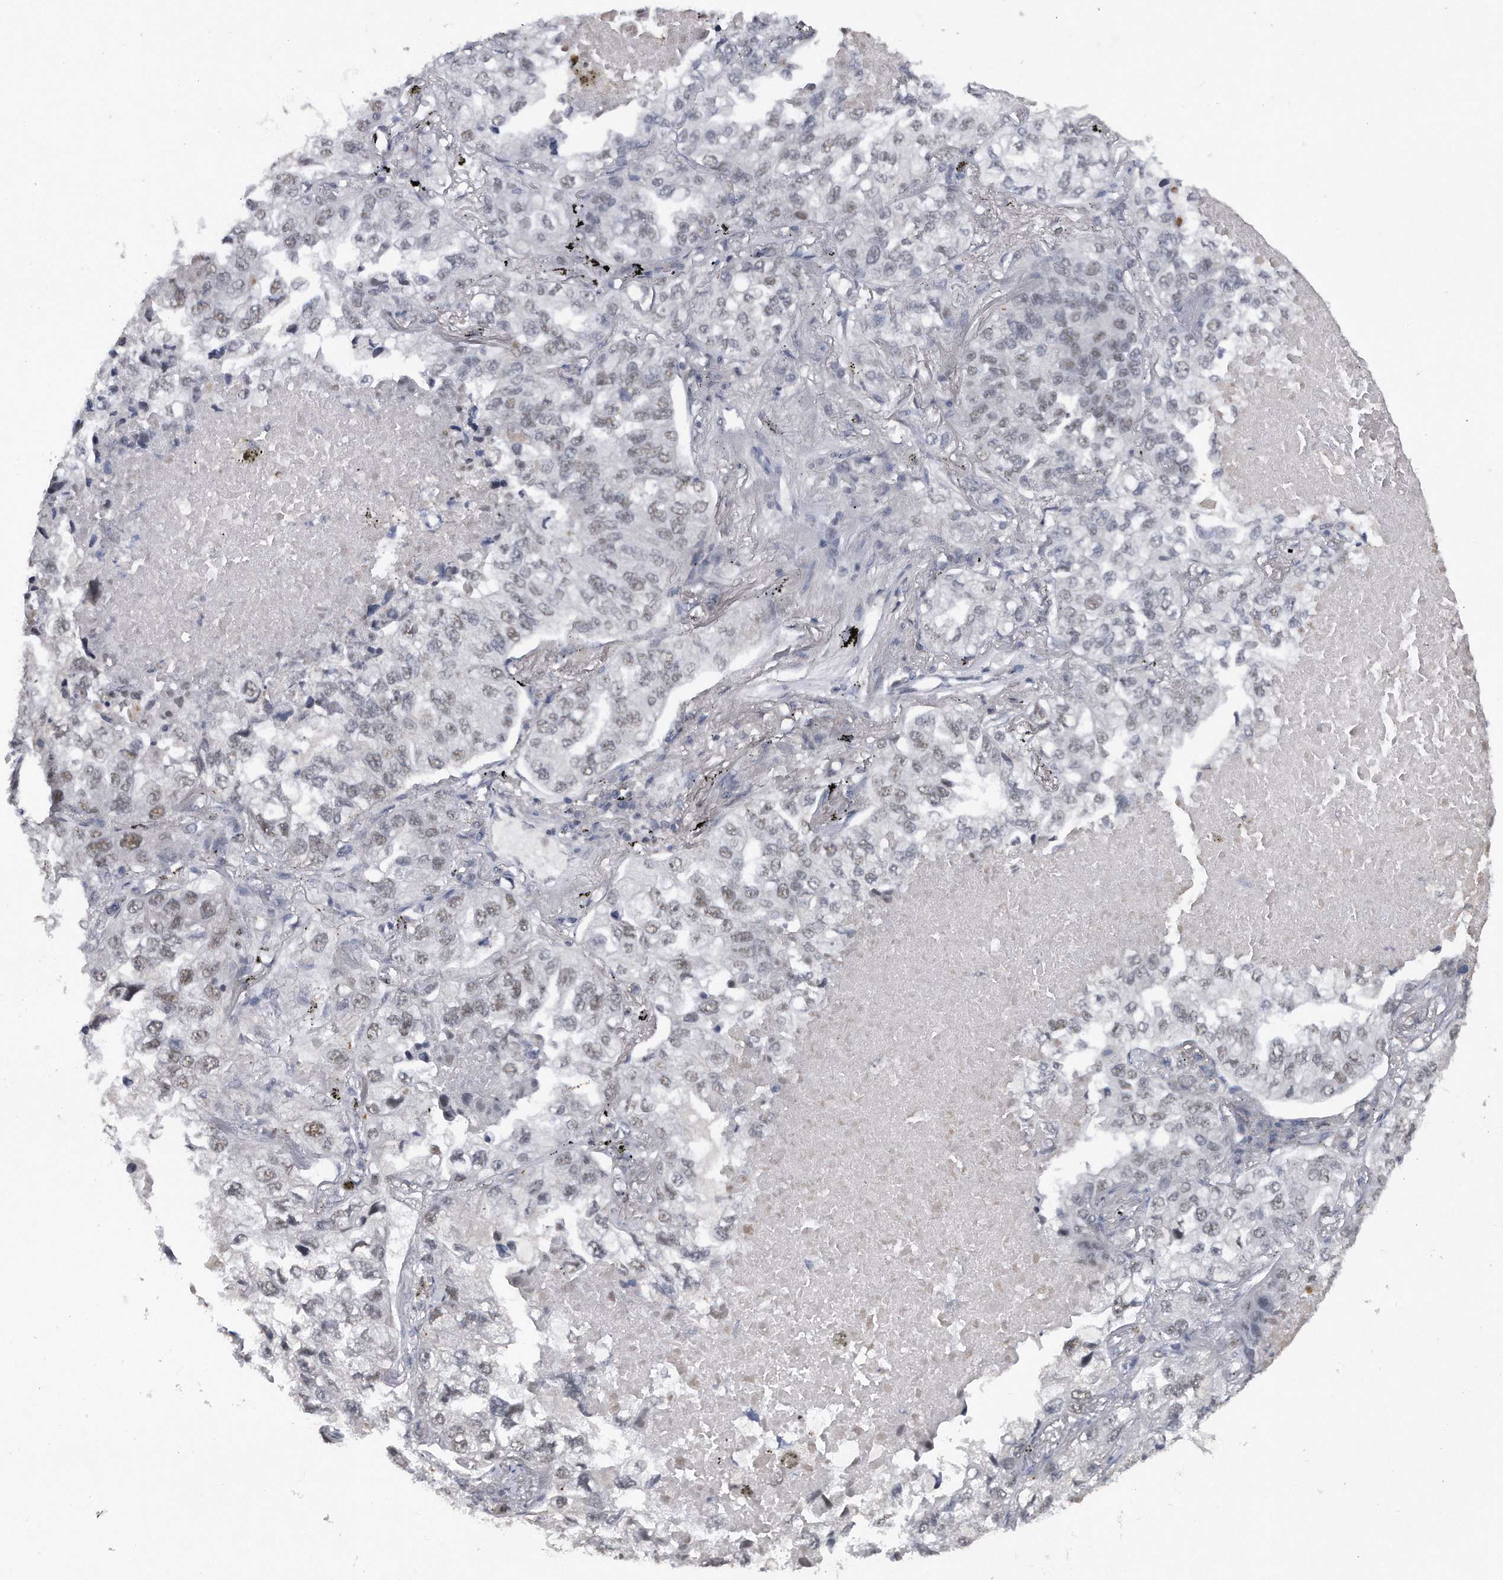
{"staining": {"intensity": "weak", "quantity": "<25%", "location": "nuclear"}, "tissue": "lung cancer", "cell_type": "Tumor cells", "image_type": "cancer", "snomed": [{"axis": "morphology", "description": "Adenocarcinoma, NOS"}, {"axis": "topography", "description": "Lung"}], "caption": "Immunohistochemistry (IHC) image of adenocarcinoma (lung) stained for a protein (brown), which shows no staining in tumor cells.", "gene": "VIRMA", "patient": {"sex": "male", "age": 65}}